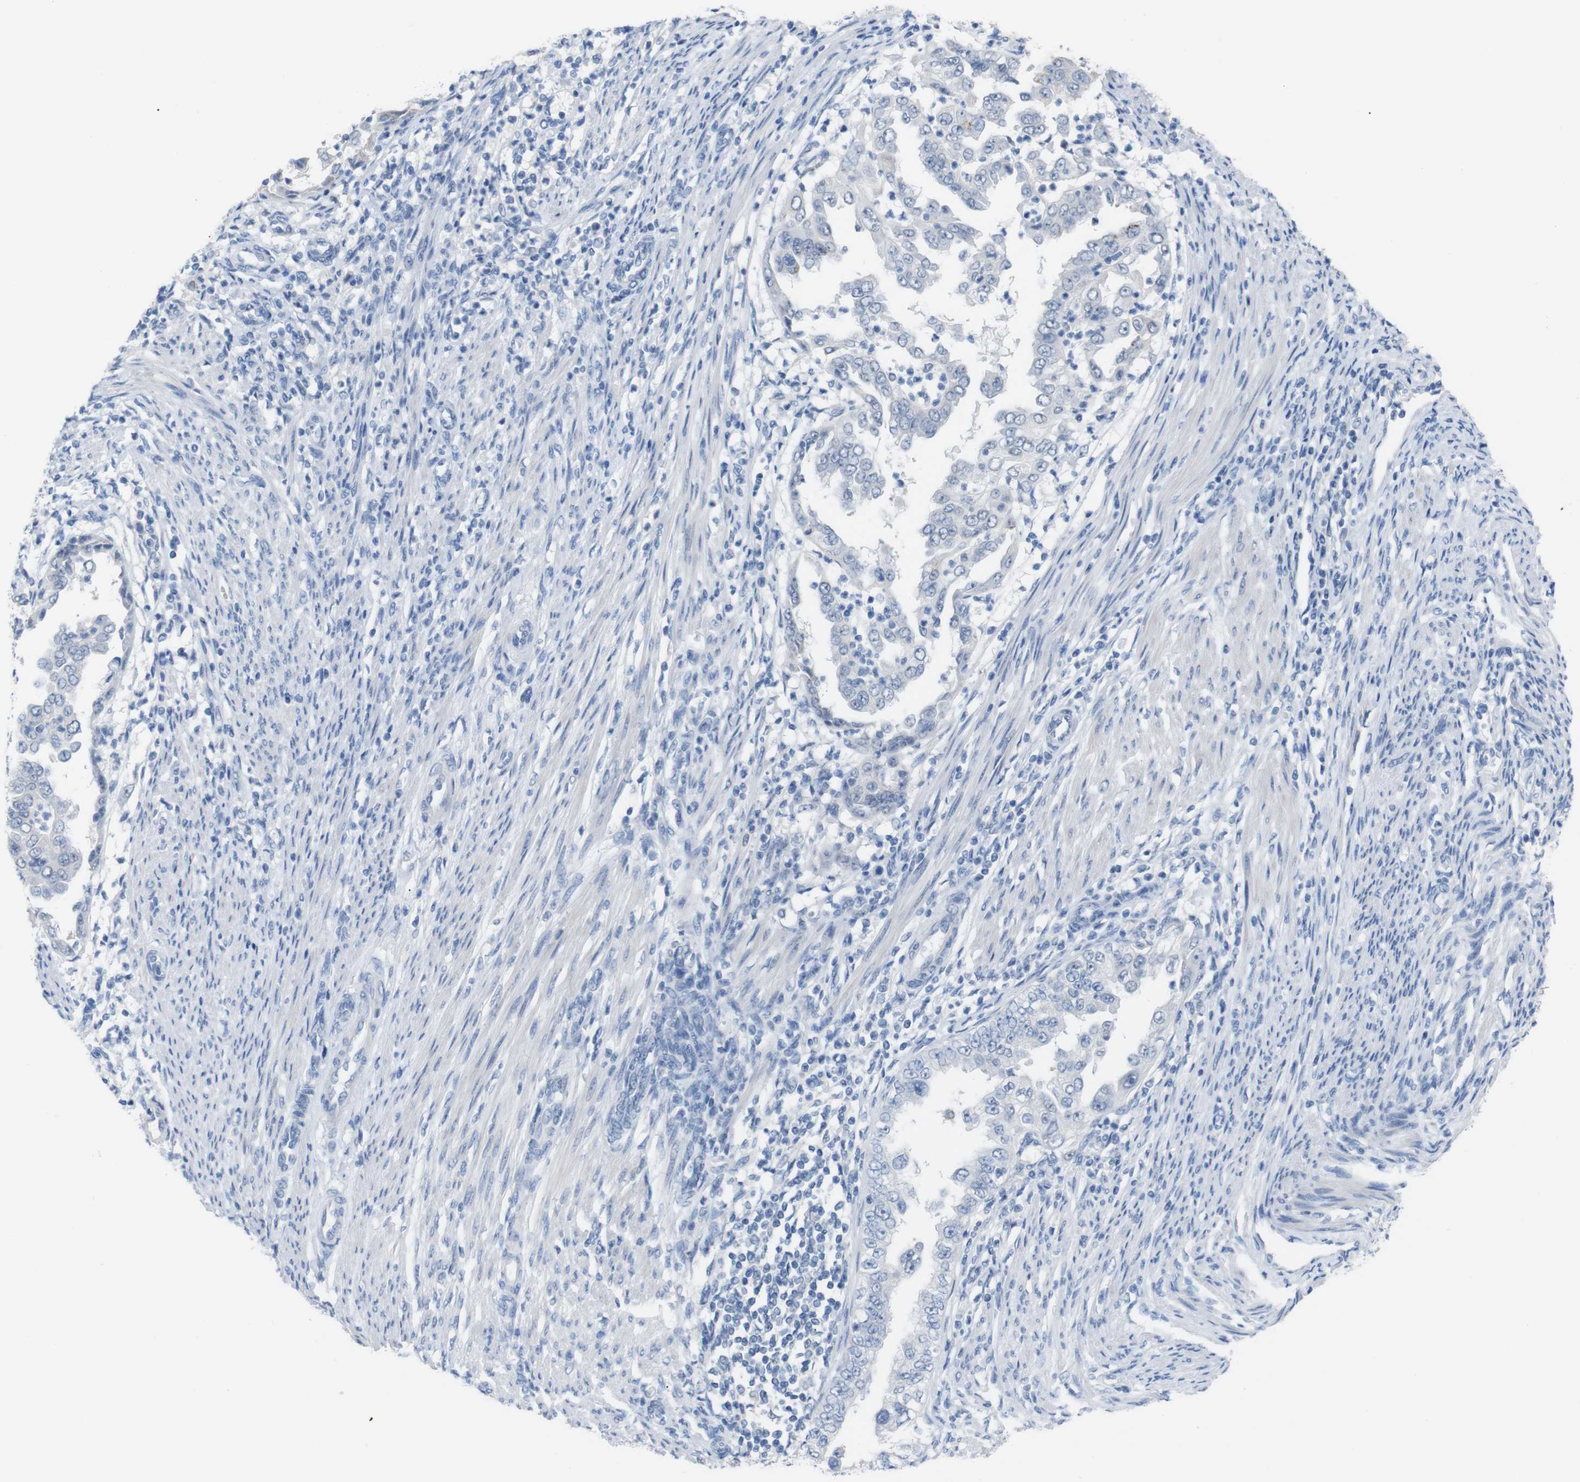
{"staining": {"intensity": "negative", "quantity": "none", "location": "none"}, "tissue": "endometrial cancer", "cell_type": "Tumor cells", "image_type": "cancer", "snomed": [{"axis": "morphology", "description": "Adenocarcinoma, NOS"}, {"axis": "topography", "description": "Endometrium"}], "caption": "The image exhibits no staining of tumor cells in adenocarcinoma (endometrial).", "gene": "CHRM5", "patient": {"sex": "female", "age": 85}}